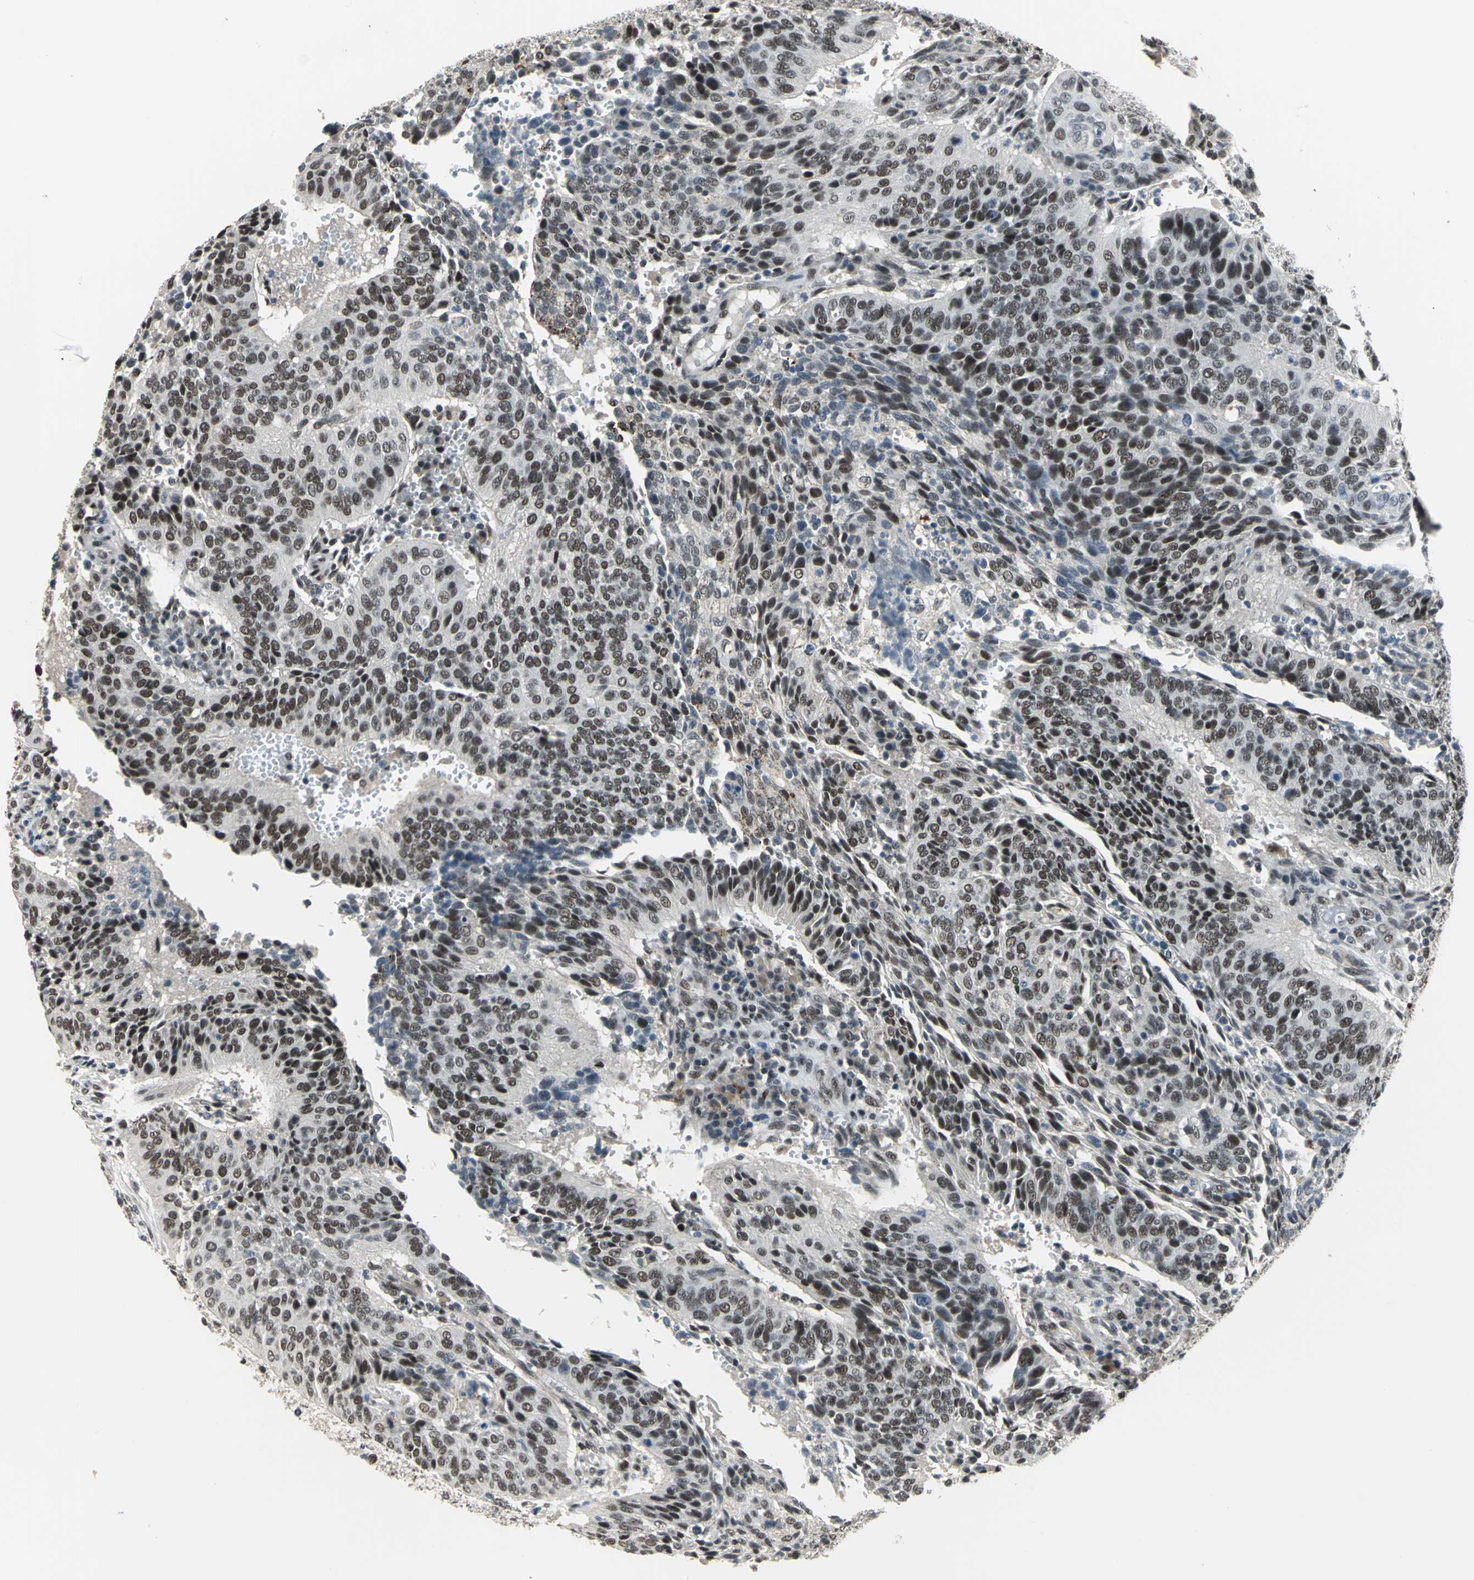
{"staining": {"intensity": "moderate", "quantity": ">75%", "location": "nuclear"}, "tissue": "cervical cancer", "cell_type": "Tumor cells", "image_type": "cancer", "snomed": [{"axis": "morphology", "description": "Squamous cell carcinoma, NOS"}, {"axis": "topography", "description": "Cervix"}], "caption": "An image showing moderate nuclear positivity in approximately >75% of tumor cells in squamous cell carcinoma (cervical), as visualized by brown immunohistochemical staining.", "gene": "ELF2", "patient": {"sex": "female", "age": 39}}